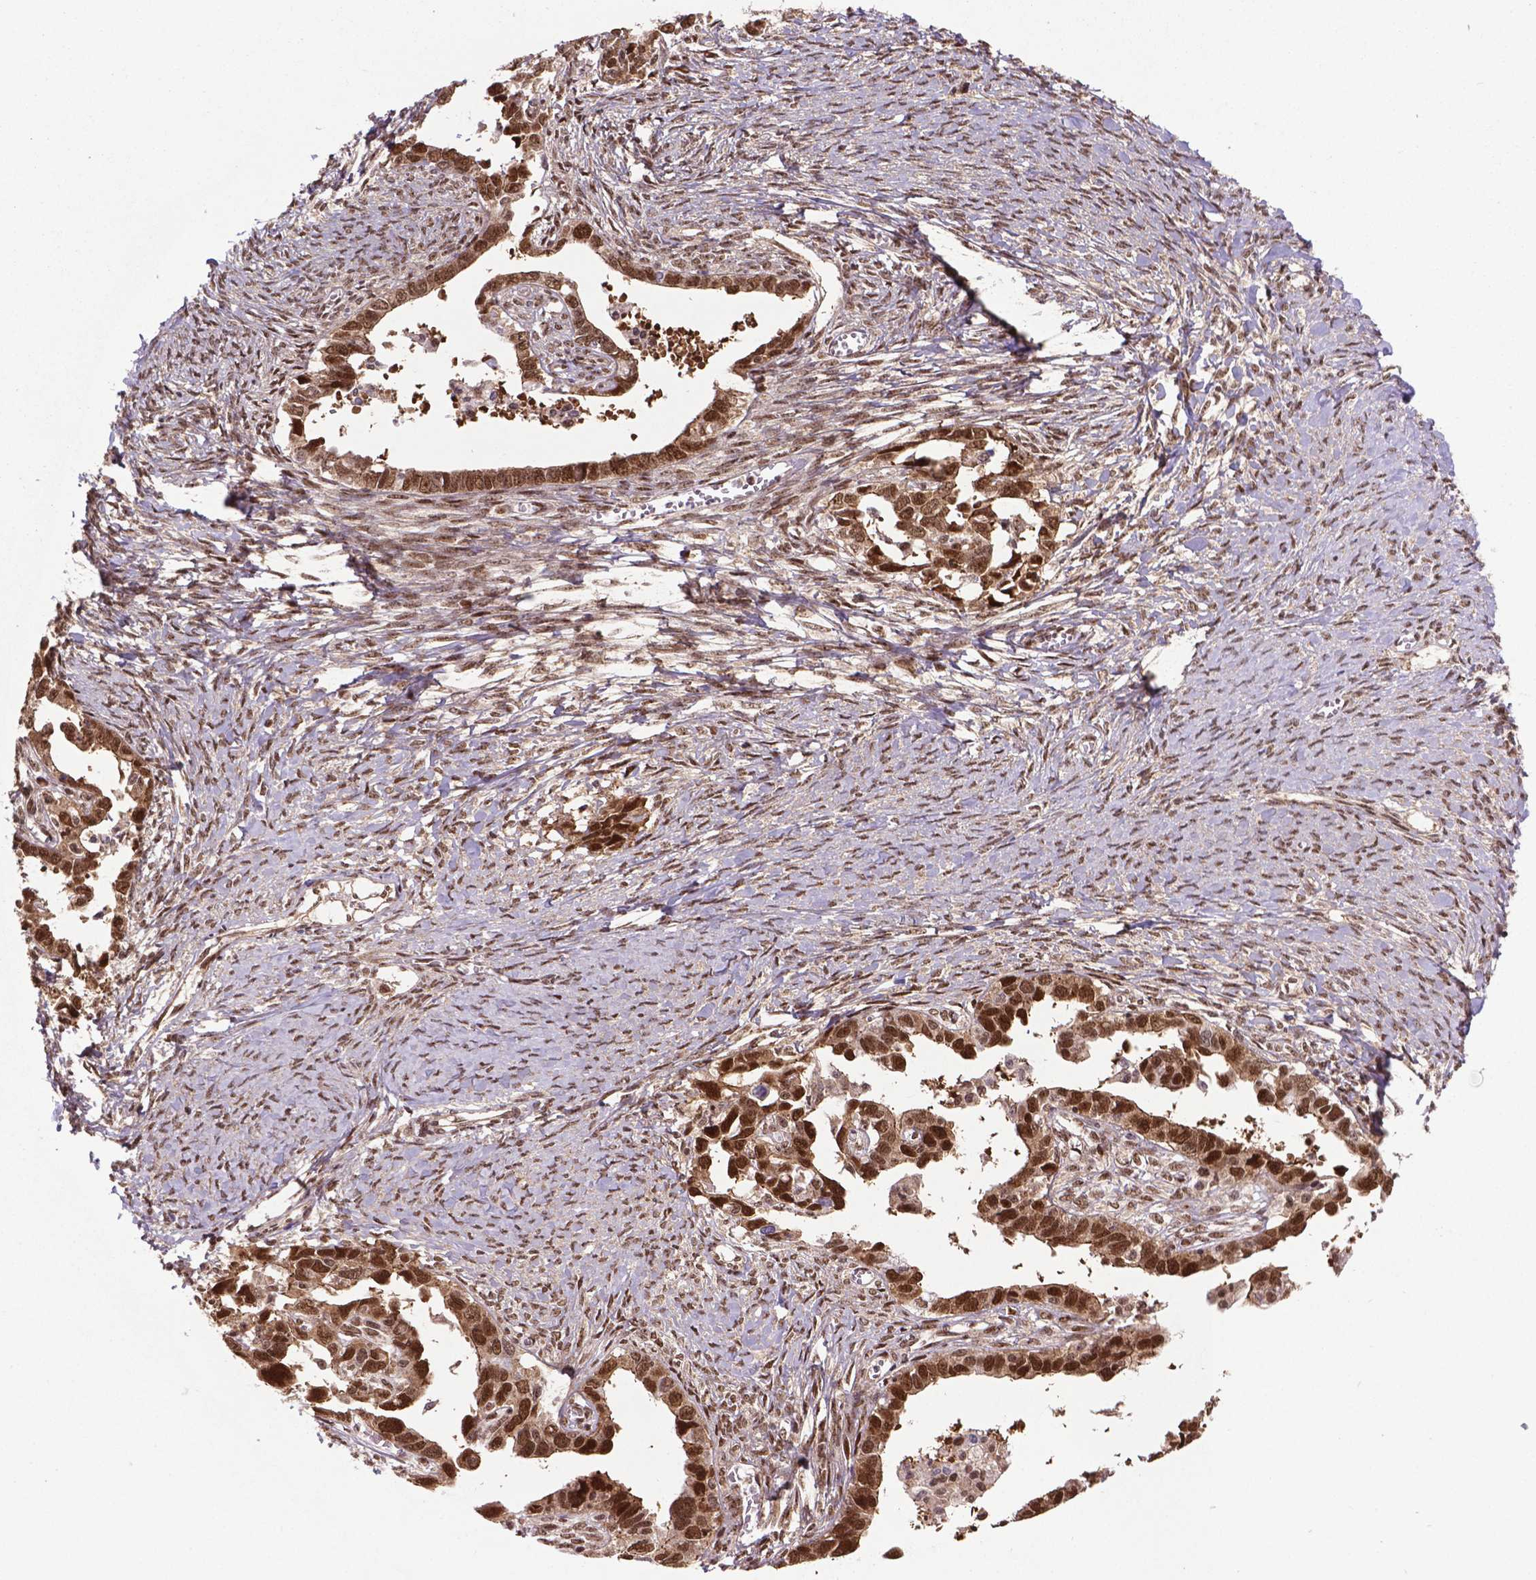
{"staining": {"intensity": "moderate", "quantity": ">75%", "location": "cytoplasmic/membranous,nuclear"}, "tissue": "ovarian cancer", "cell_type": "Tumor cells", "image_type": "cancer", "snomed": [{"axis": "morphology", "description": "Cystadenocarcinoma, serous, NOS"}, {"axis": "topography", "description": "Ovary"}], "caption": "Protein expression by IHC displays moderate cytoplasmic/membranous and nuclear staining in approximately >75% of tumor cells in ovarian cancer. (DAB (3,3'-diaminobenzidine) IHC with brightfield microscopy, high magnification).", "gene": "CSNK2A1", "patient": {"sex": "female", "age": 69}}